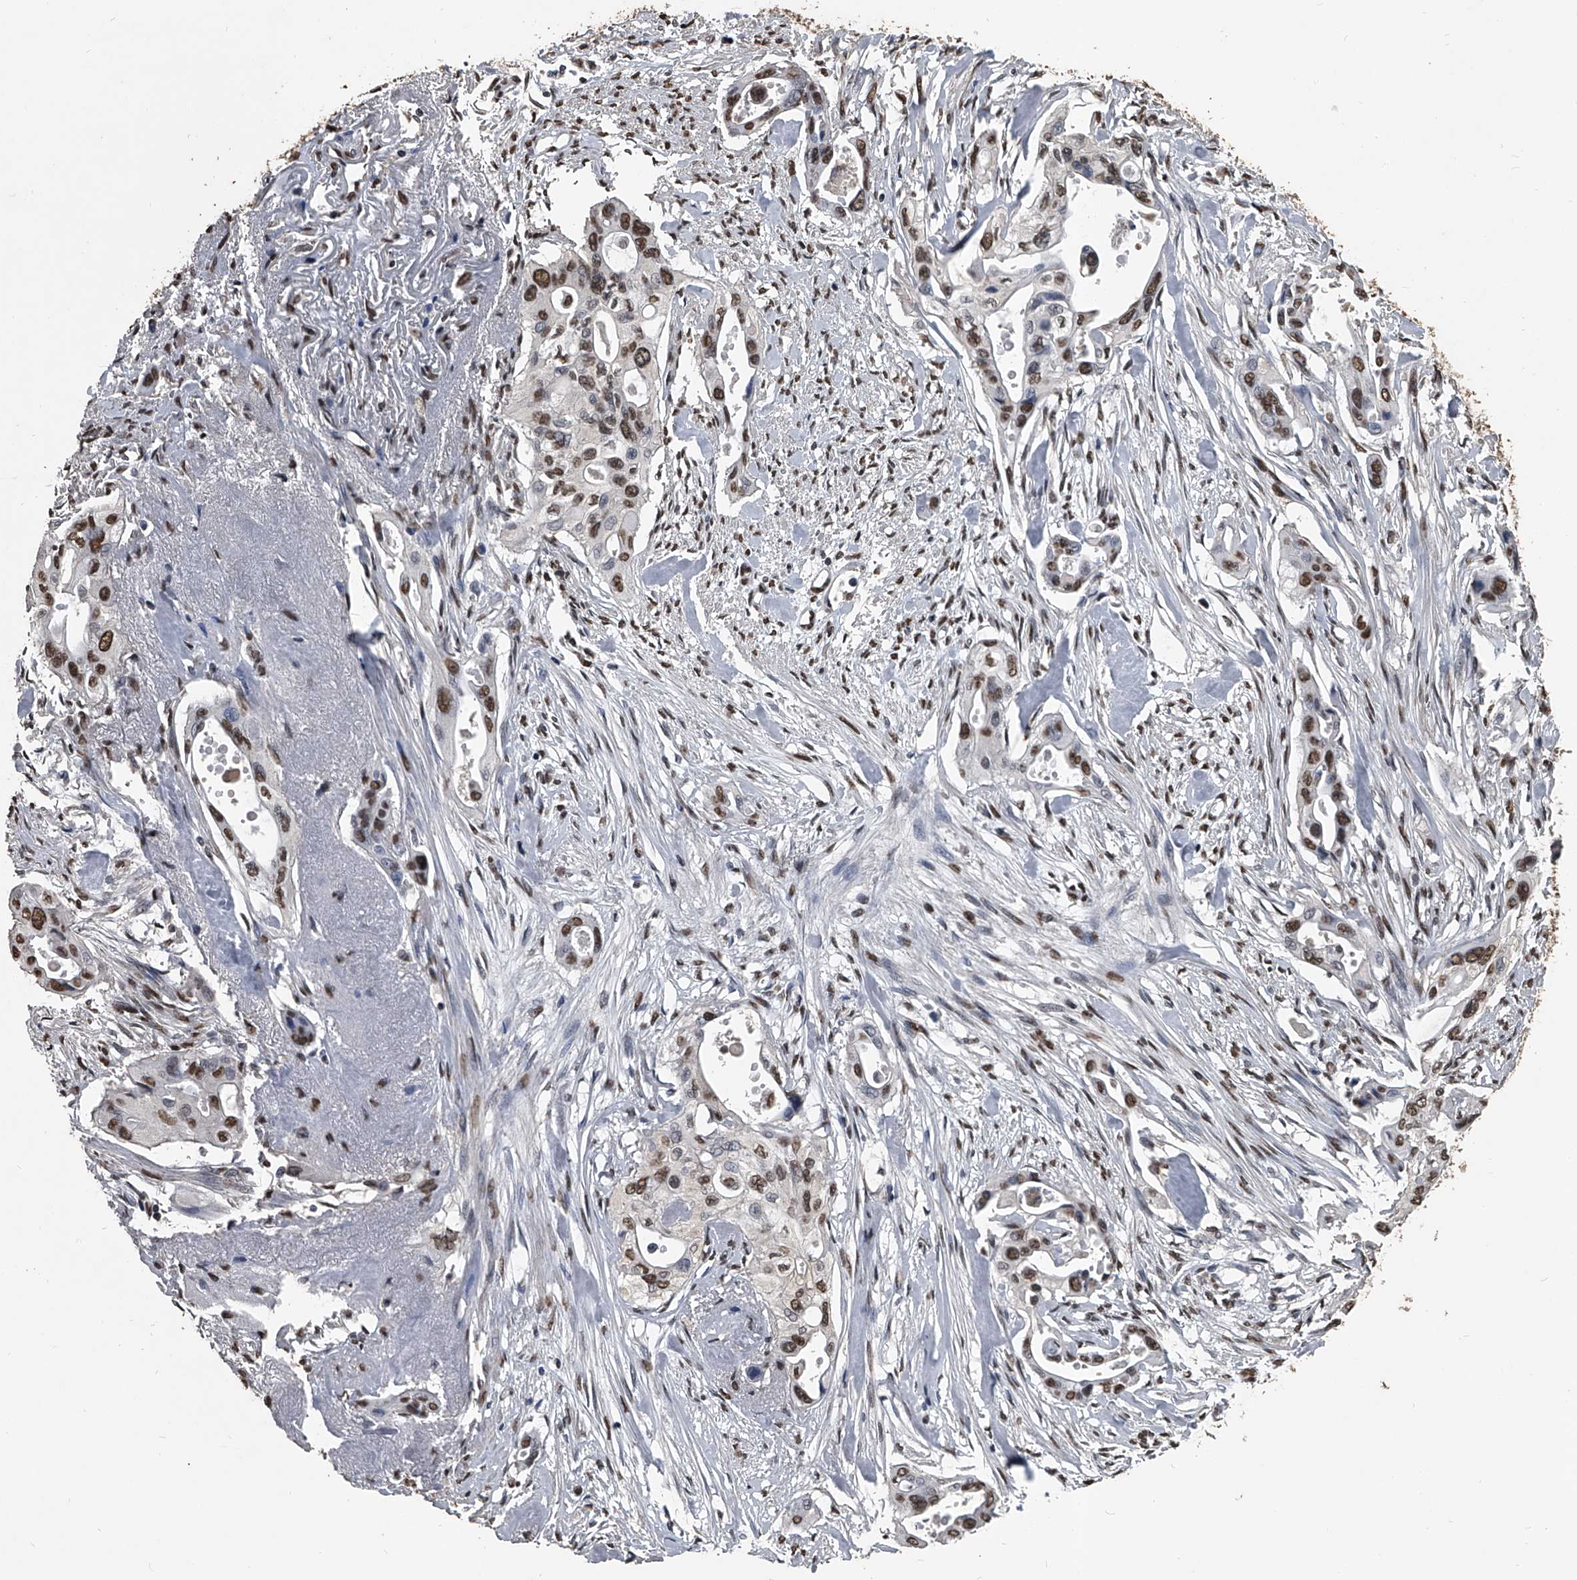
{"staining": {"intensity": "moderate", "quantity": ">75%", "location": "nuclear"}, "tissue": "pancreatic cancer", "cell_type": "Tumor cells", "image_type": "cancer", "snomed": [{"axis": "morphology", "description": "Adenocarcinoma, NOS"}, {"axis": "topography", "description": "Pancreas"}], "caption": "Brown immunohistochemical staining in pancreatic cancer reveals moderate nuclear positivity in about >75% of tumor cells. The staining was performed using DAB to visualize the protein expression in brown, while the nuclei were stained in blue with hematoxylin (Magnification: 20x).", "gene": "MATR3", "patient": {"sex": "male", "age": 77}}